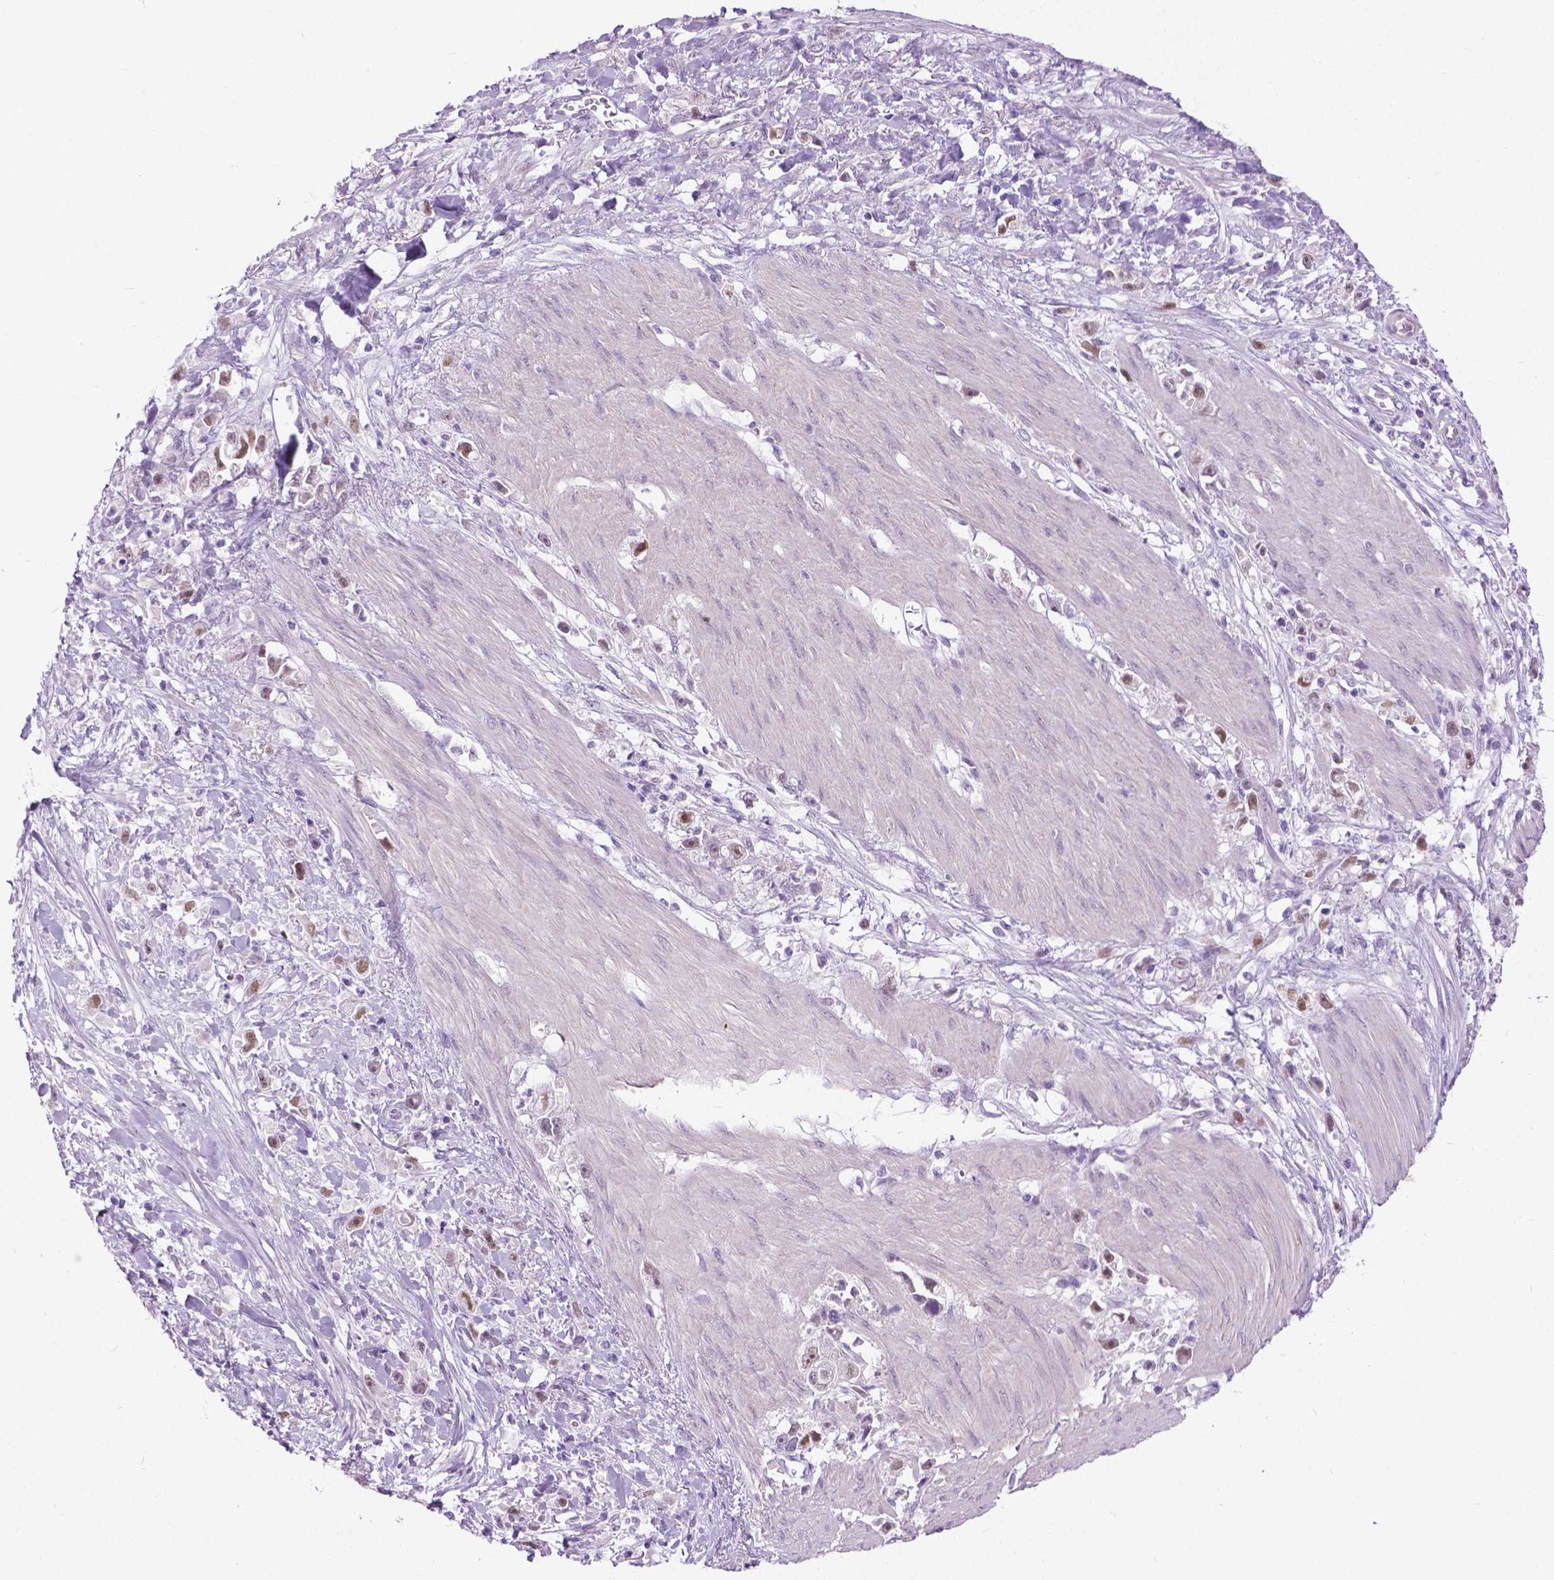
{"staining": {"intensity": "weak", "quantity": "25%-75%", "location": "nuclear"}, "tissue": "stomach cancer", "cell_type": "Tumor cells", "image_type": "cancer", "snomed": [{"axis": "morphology", "description": "Adenocarcinoma, NOS"}, {"axis": "topography", "description": "Stomach"}], "caption": "Immunohistochemical staining of human stomach adenocarcinoma shows low levels of weak nuclear protein positivity in approximately 25%-75% of tumor cells.", "gene": "APCDD1L", "patient": {"sex": "female", "age": 59}}